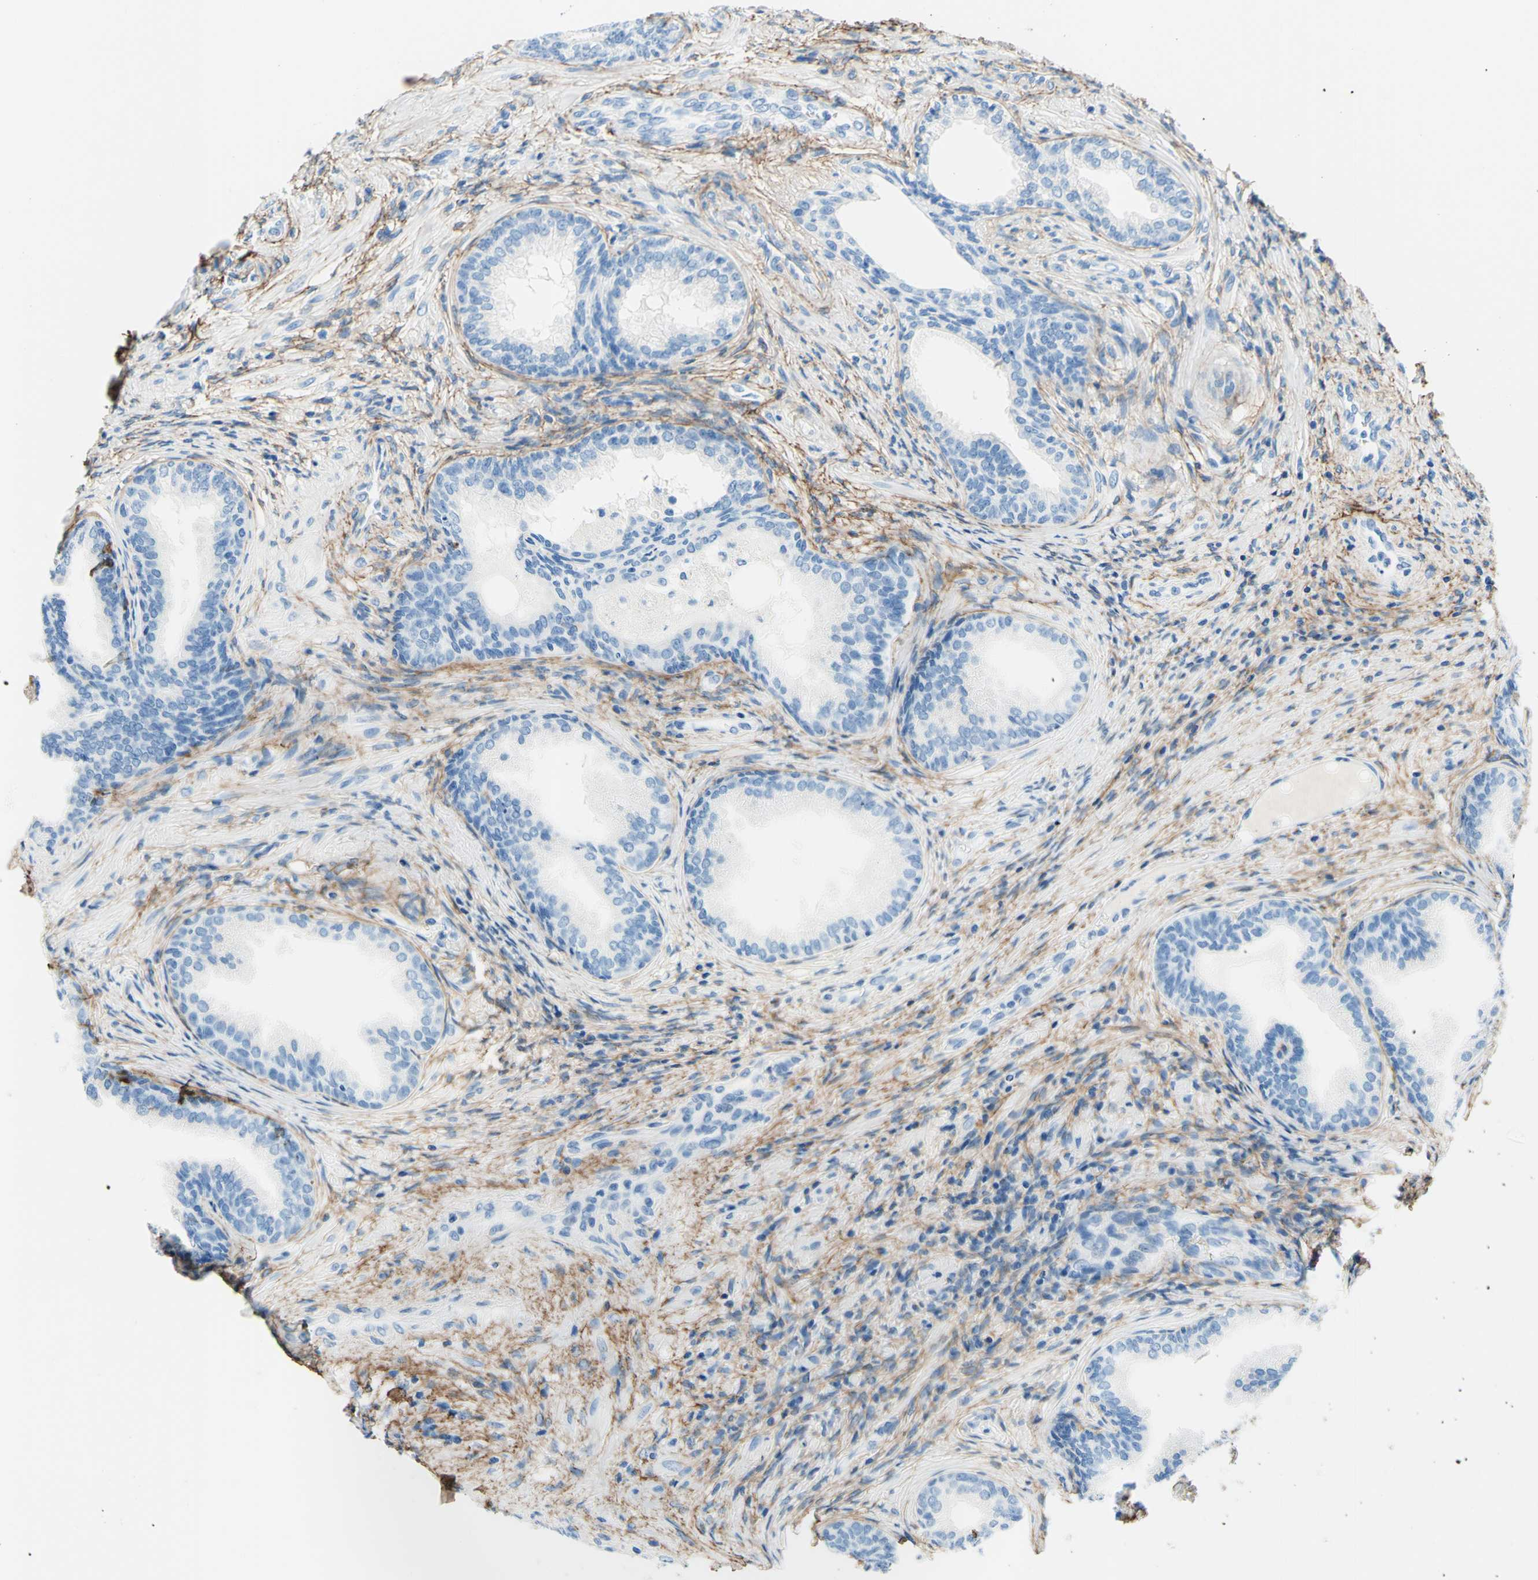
{"staining": {"intensity": "negative", "quantity": "none", "location": "none"}, "tissue": "prostate", "cell_type": "Glandular cells", "image_type": "normal", "snomed": [{"axis": "morphology", "description": "Normal tissue, NOS"}, {"axis": "topography", "description": "Prostate"}], "caption": "IHC of unremarkable prostate reveals no staining in glandular cells.", "gene": "MFAP5", "patient": {"sex": "male", "age": 76}}